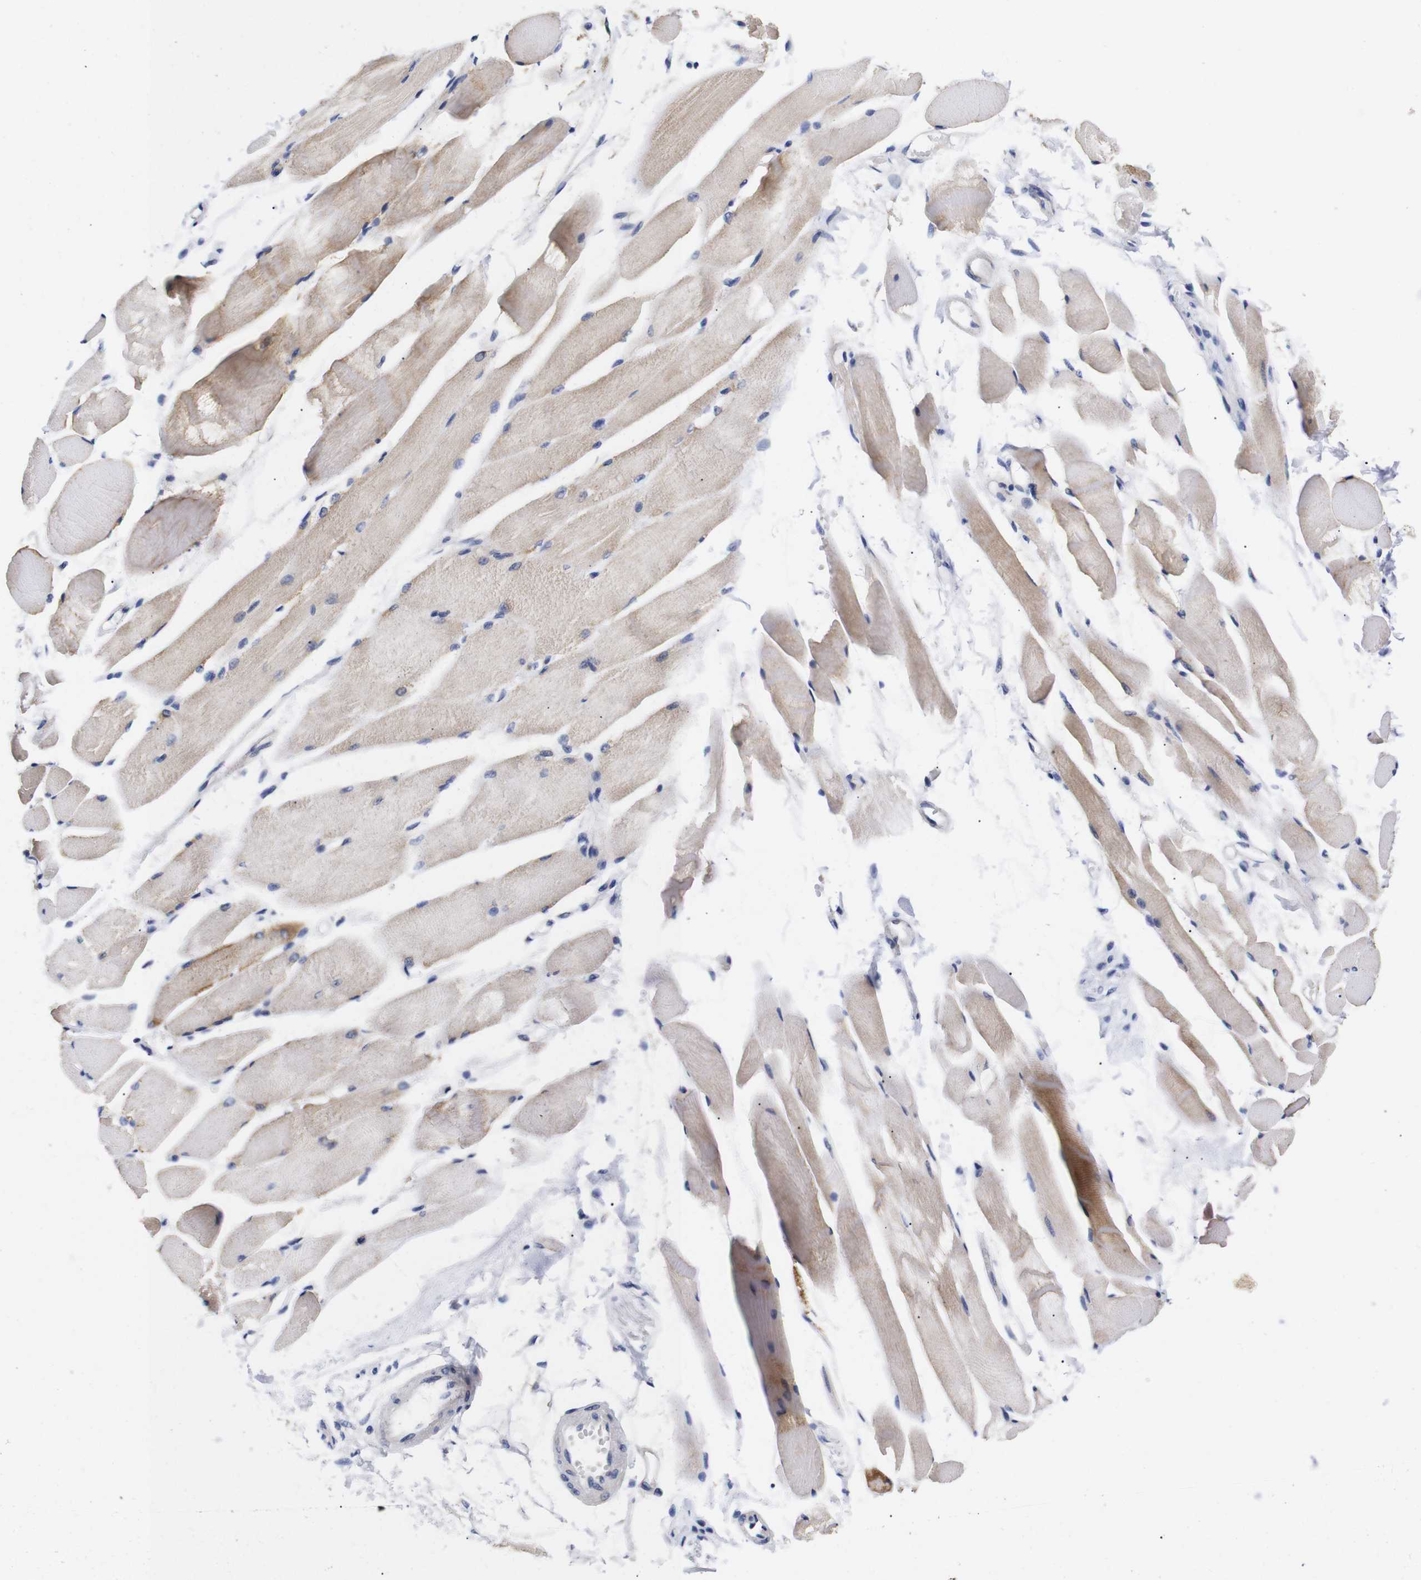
{"staining": {"intensity": "moderate", "quantity": ">75%", "location": "cytoplasmic/membranous"}, "tissue": "skeletal muscle", "cell_type": "Myocytes", "image_type": "normal", "snomed": [{"axis": "morphology", "description": "Normal tissue, NOS"}, {"axis": "topography", "description": "Skeletal muscle"}, {"axis": "topography", "description": "Peripheral nerve tissue"}], "caption": "Skeletal muscle stained for a protein shows moderate cytoplasmic/membranous positivity in myocytes. (DAB (3,3'-diaminobenzidine) IHC, brown staining for protein, blue staining for nuclei).", "gene": "OPN3", "patient": {"sex": "female", "age": 84}}